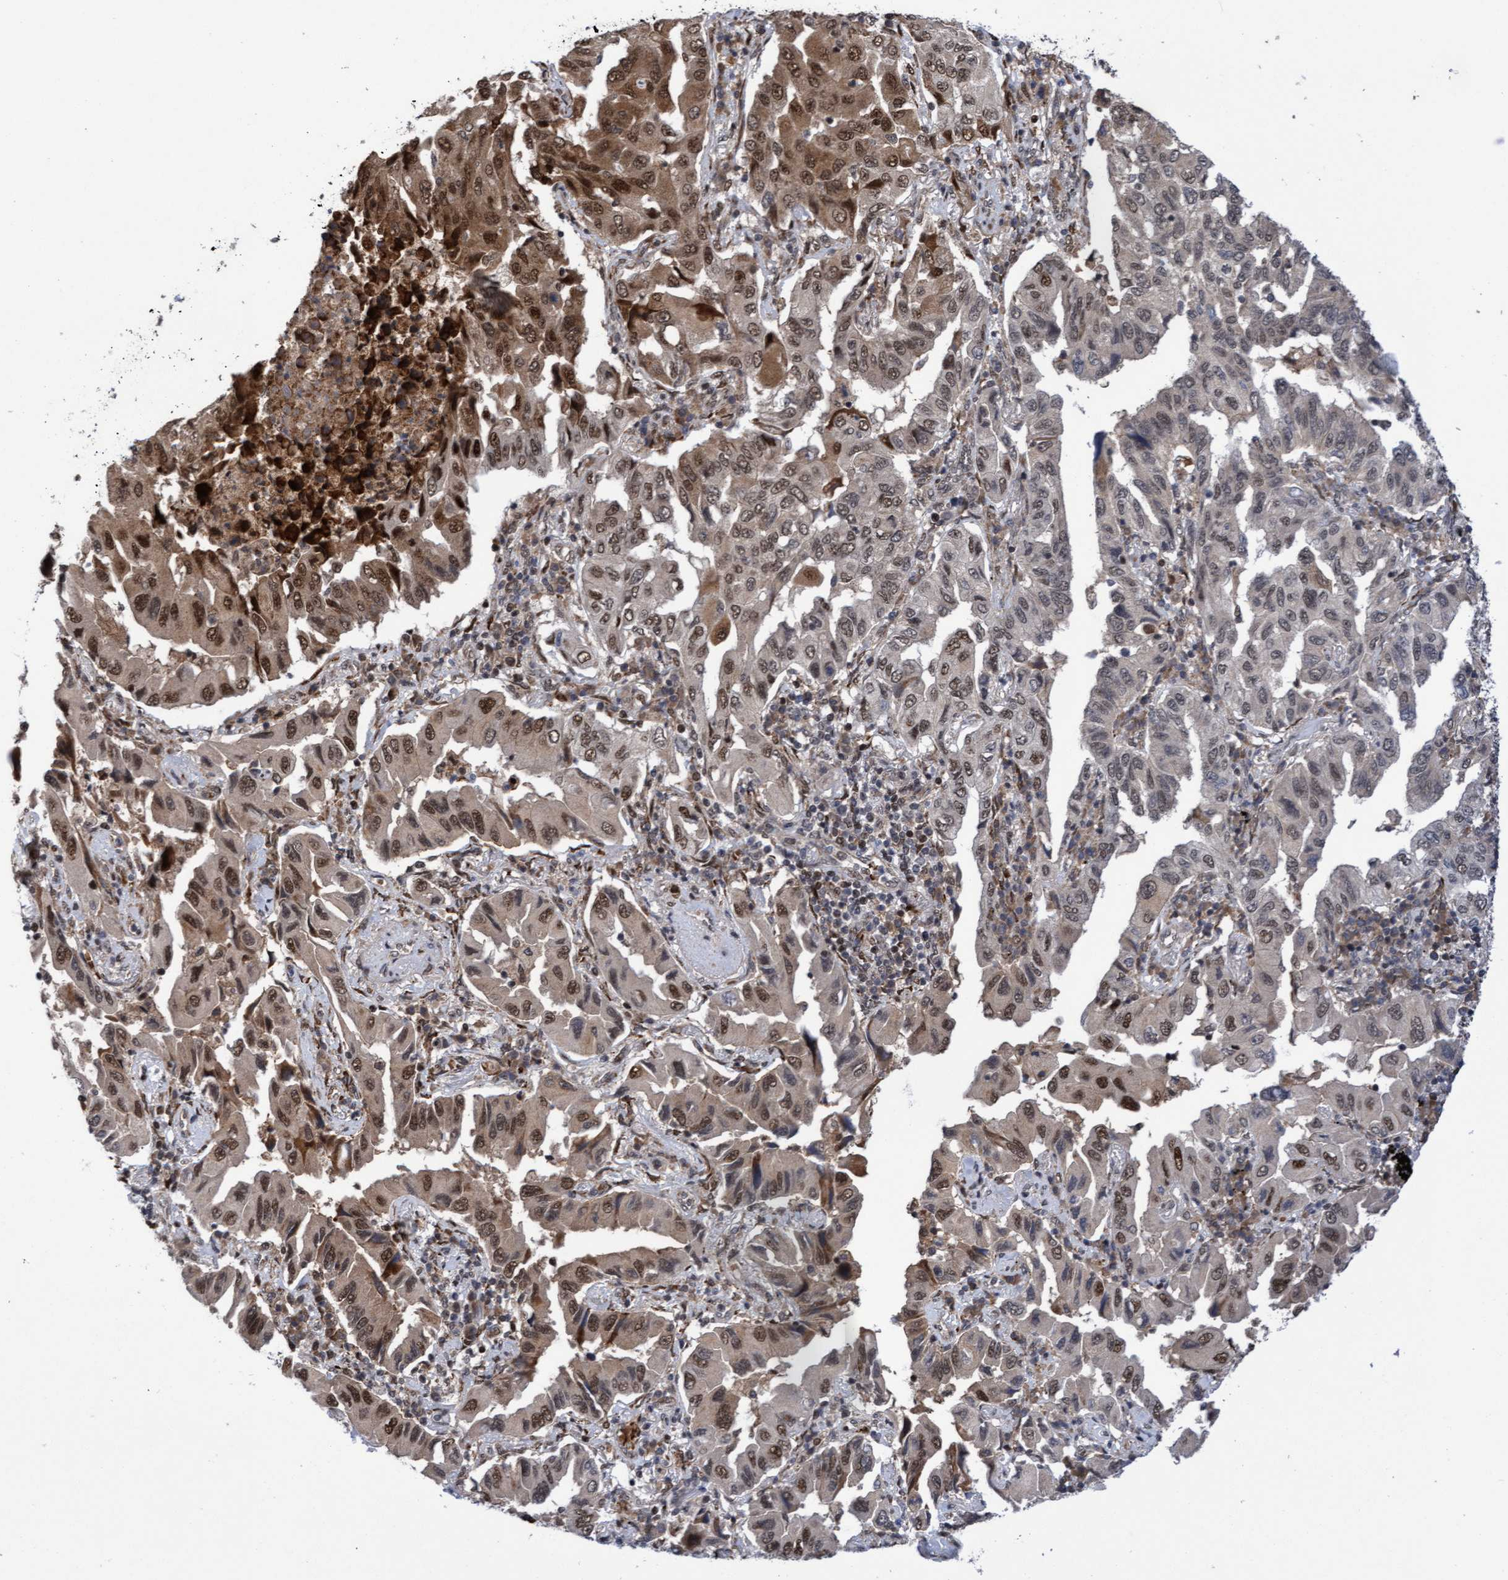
{"staining": {"intensity": "strong", "quantity": "25%-75%", "location": "cytoplasmic/membranous,nuclear"}, "tissue": "lung cancer", "cell_type": "Tumor cells", "image_type": "cancer", "snomed": [{"axis": "morphology", "description": "Adenocarcinoma, NOS"}, {"axis": "topography", "description": "Lung"}], "caption": "Strong cytoplasmic/membranous and nuclear staining for a protein is appreciated in about 25%-75% of tumor cells of lung adenocarcinoma using immunohistochemistry (IHC).", "gene": "TANC2", "patient": {"sex": "female", "age": 65}}